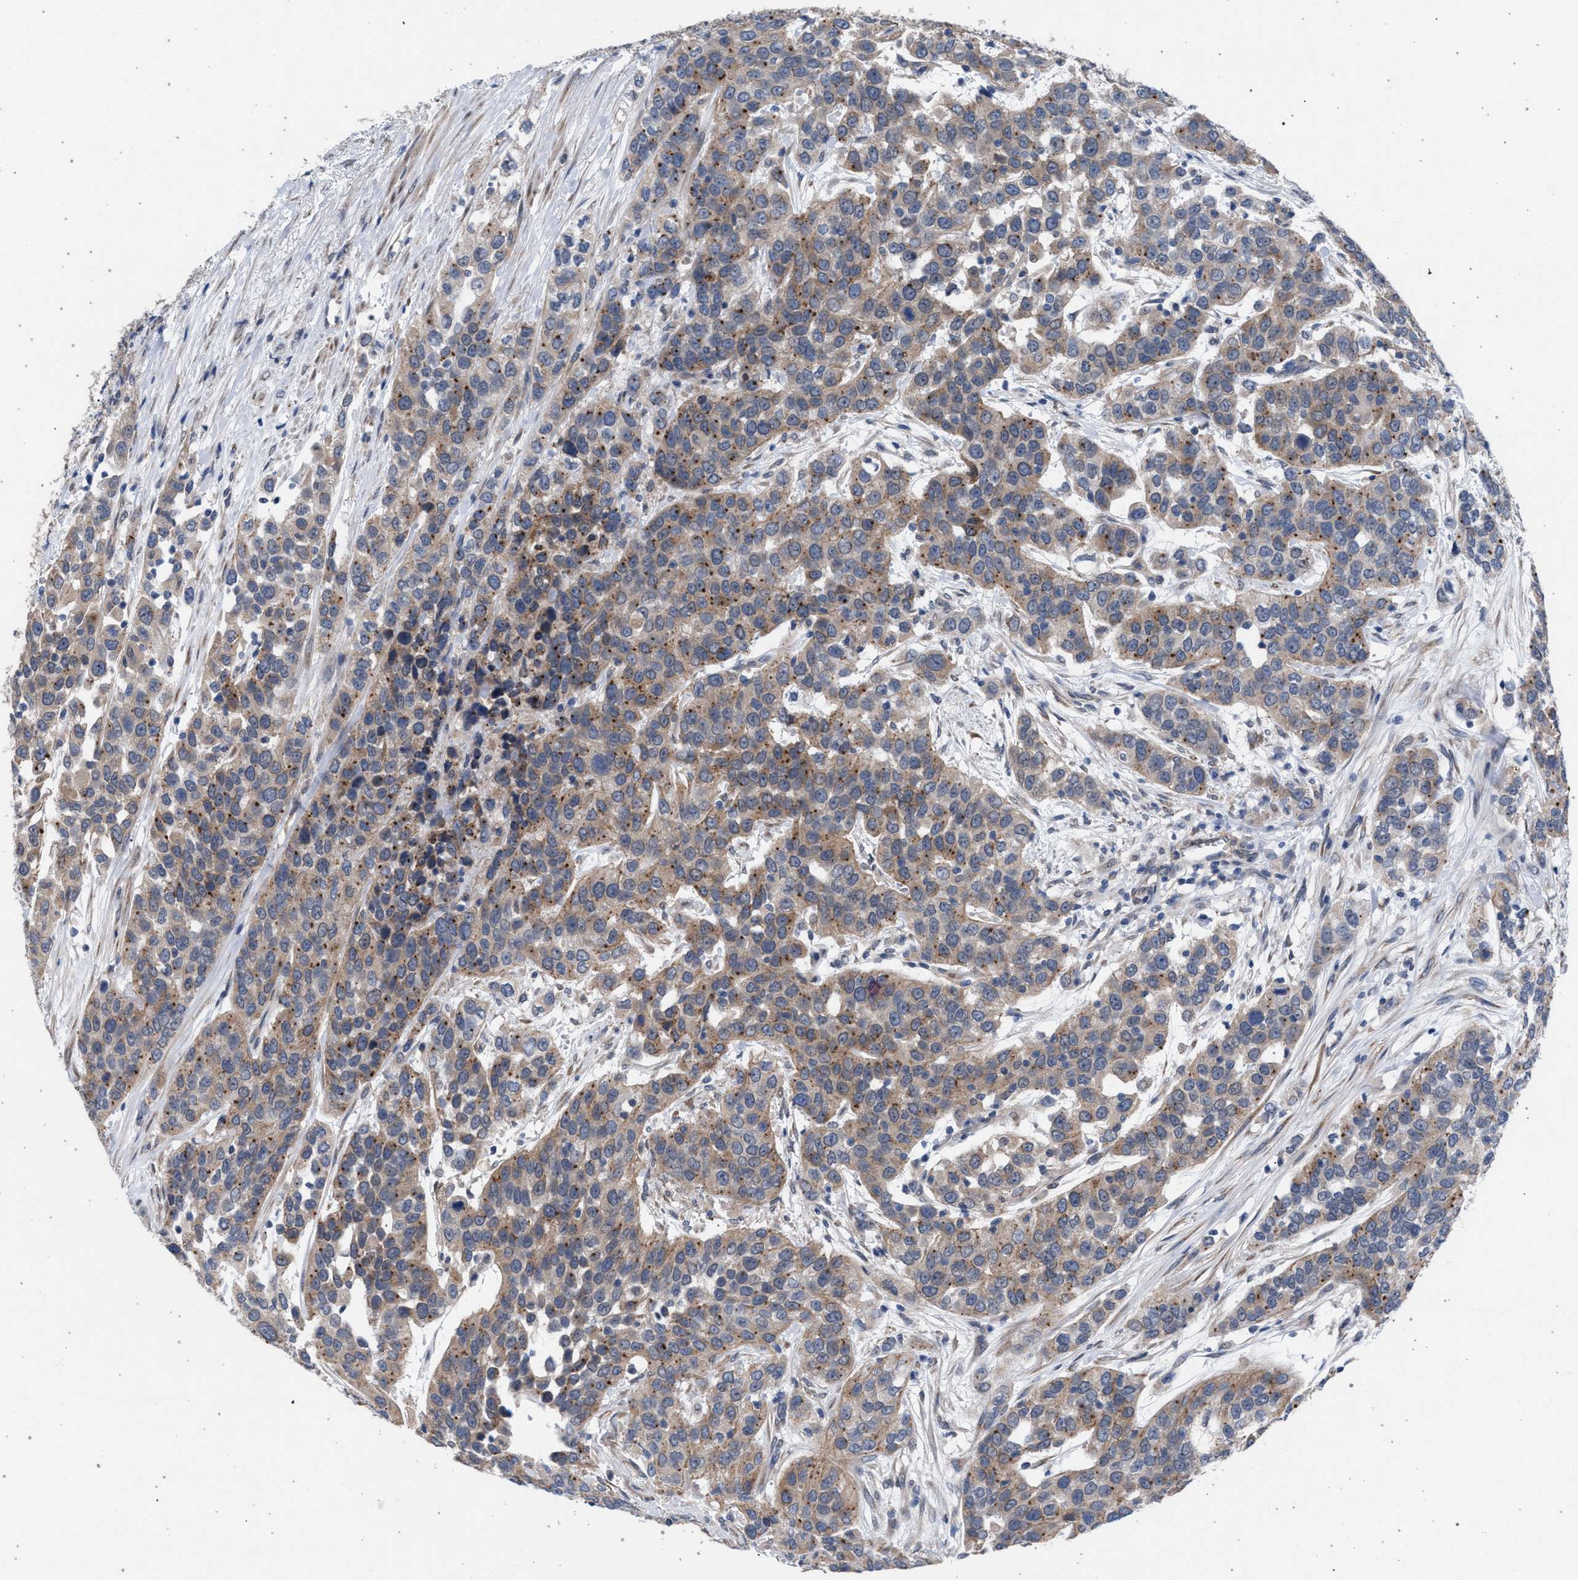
{"staining": {"intensity": "moderate", "quantity": ">75%", "location": "cytoplasmic/membranous"}, "tissue": "urothelial cancer", "cell_type": "Tumor cells", "image_type": "cancer", "snomed": [{"axis": "morphology", "description": "Urothelial carcinoma, High grade"}, {"axis": "topography", "description": "Urinary bladder"}], "caption": "This image demonstrates immunohistochemistry staining of human high-grade urothelial carcinoma, with medium moderate cytoplasmic/membranous expression in about >75% of tumor cells.", "gene": "ARPC5L", "patient": {"sex": "female", "age": 80}}